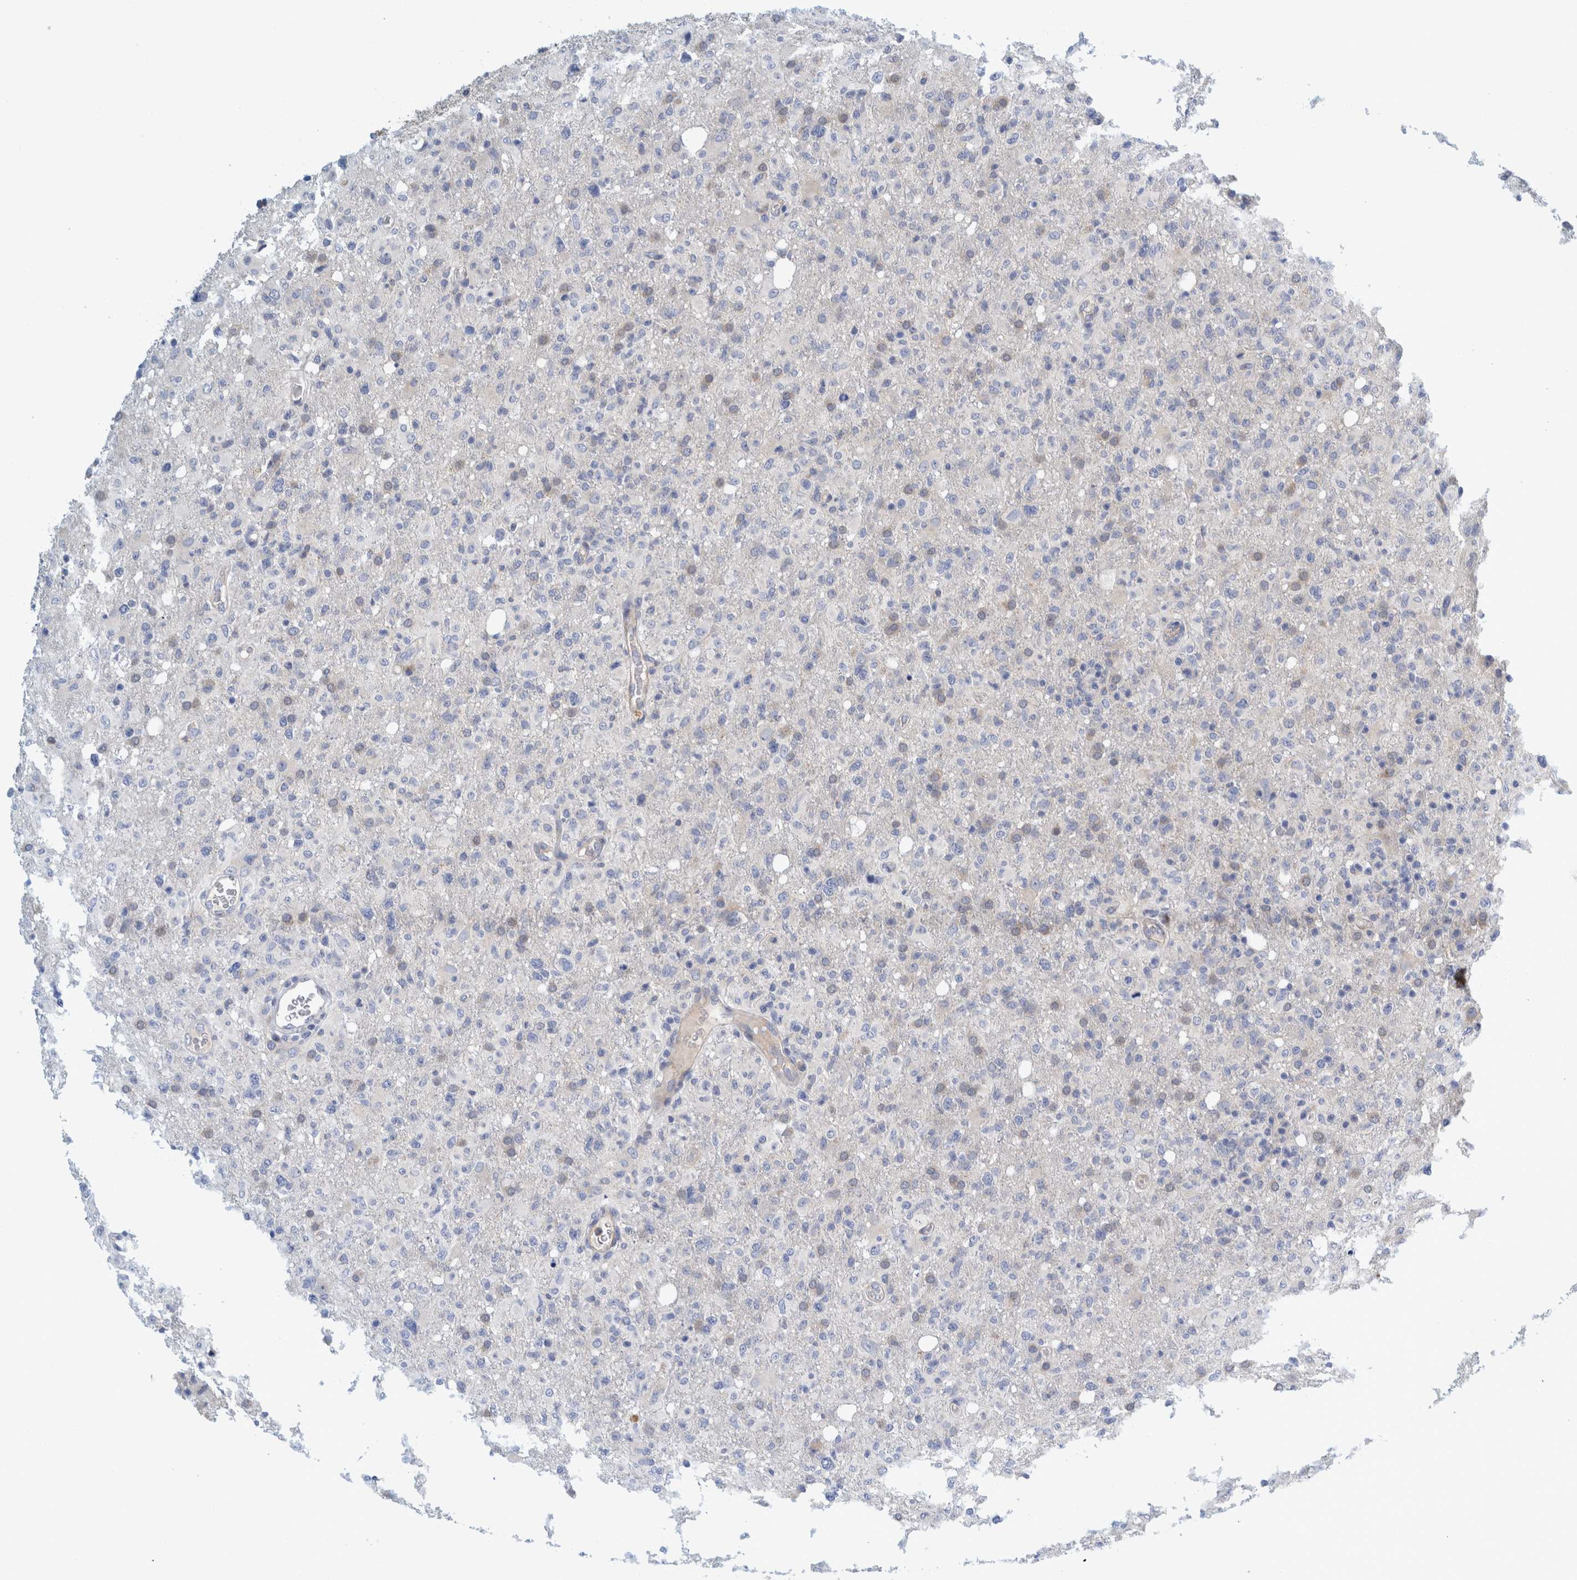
{"staining": {"intensity": "negative", "quantity": "none", "location": "none"}, "tissue": "glioma", "cell_type": "Tumor cells", "image_type": "cancer", "snomed": [{"axis": "morphology", "description": "Glioma, malignant, High grade"}, {"axis": "topography", "description": "Brain"}], "caption": "High power microscopy image of an immunohistochemistry image of malignant glioma (high-grade), revealing no significant staining in tumor cells. (Brightfield microscopy of DAB immunohistochemistry (IHC) at high magnification).", "gene": "ZNF324B", "patient": {"sex": "female", "age": 57}}